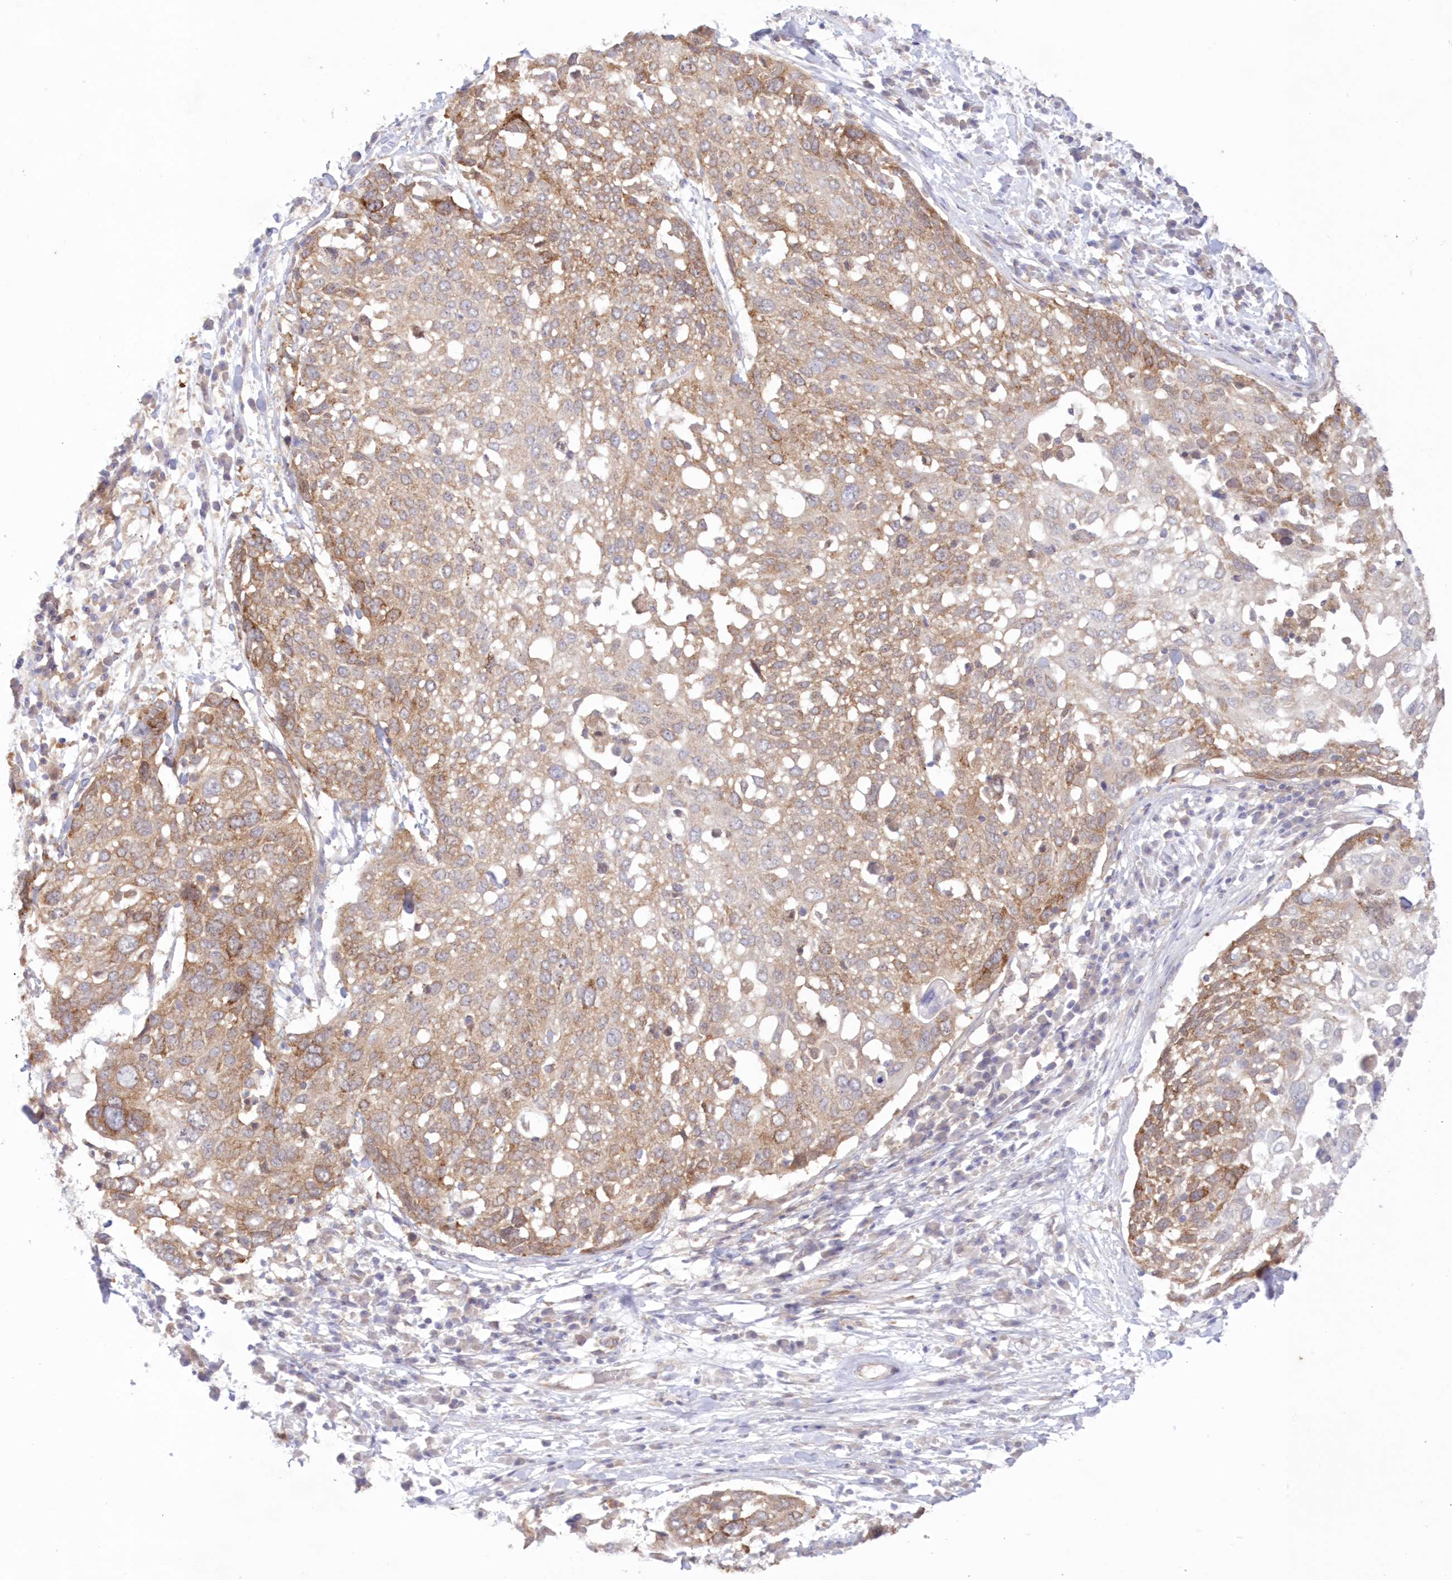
{"staining": {"intensity": "moderate", "quantity": ">75%", "location": "cytoplasmic/membranous"}, "tissue": "lung cancer", "cell_type": "Tumor cells", "image_type": "cancer", "snomed": [{"axis": "morphology", "description": "Squamous cell carcinoma, NOS"}, {"axis": "topography", "description": "Lung"}], "caption": "A medium amount of moderate cytoplasmic/membranous staining is appreciated in about >75% of tumor cells in lung cancer (squamous cell carcinoma) tissue.", "gene": "RNPEP", "patient": {"sex": "male", "age": 65}}